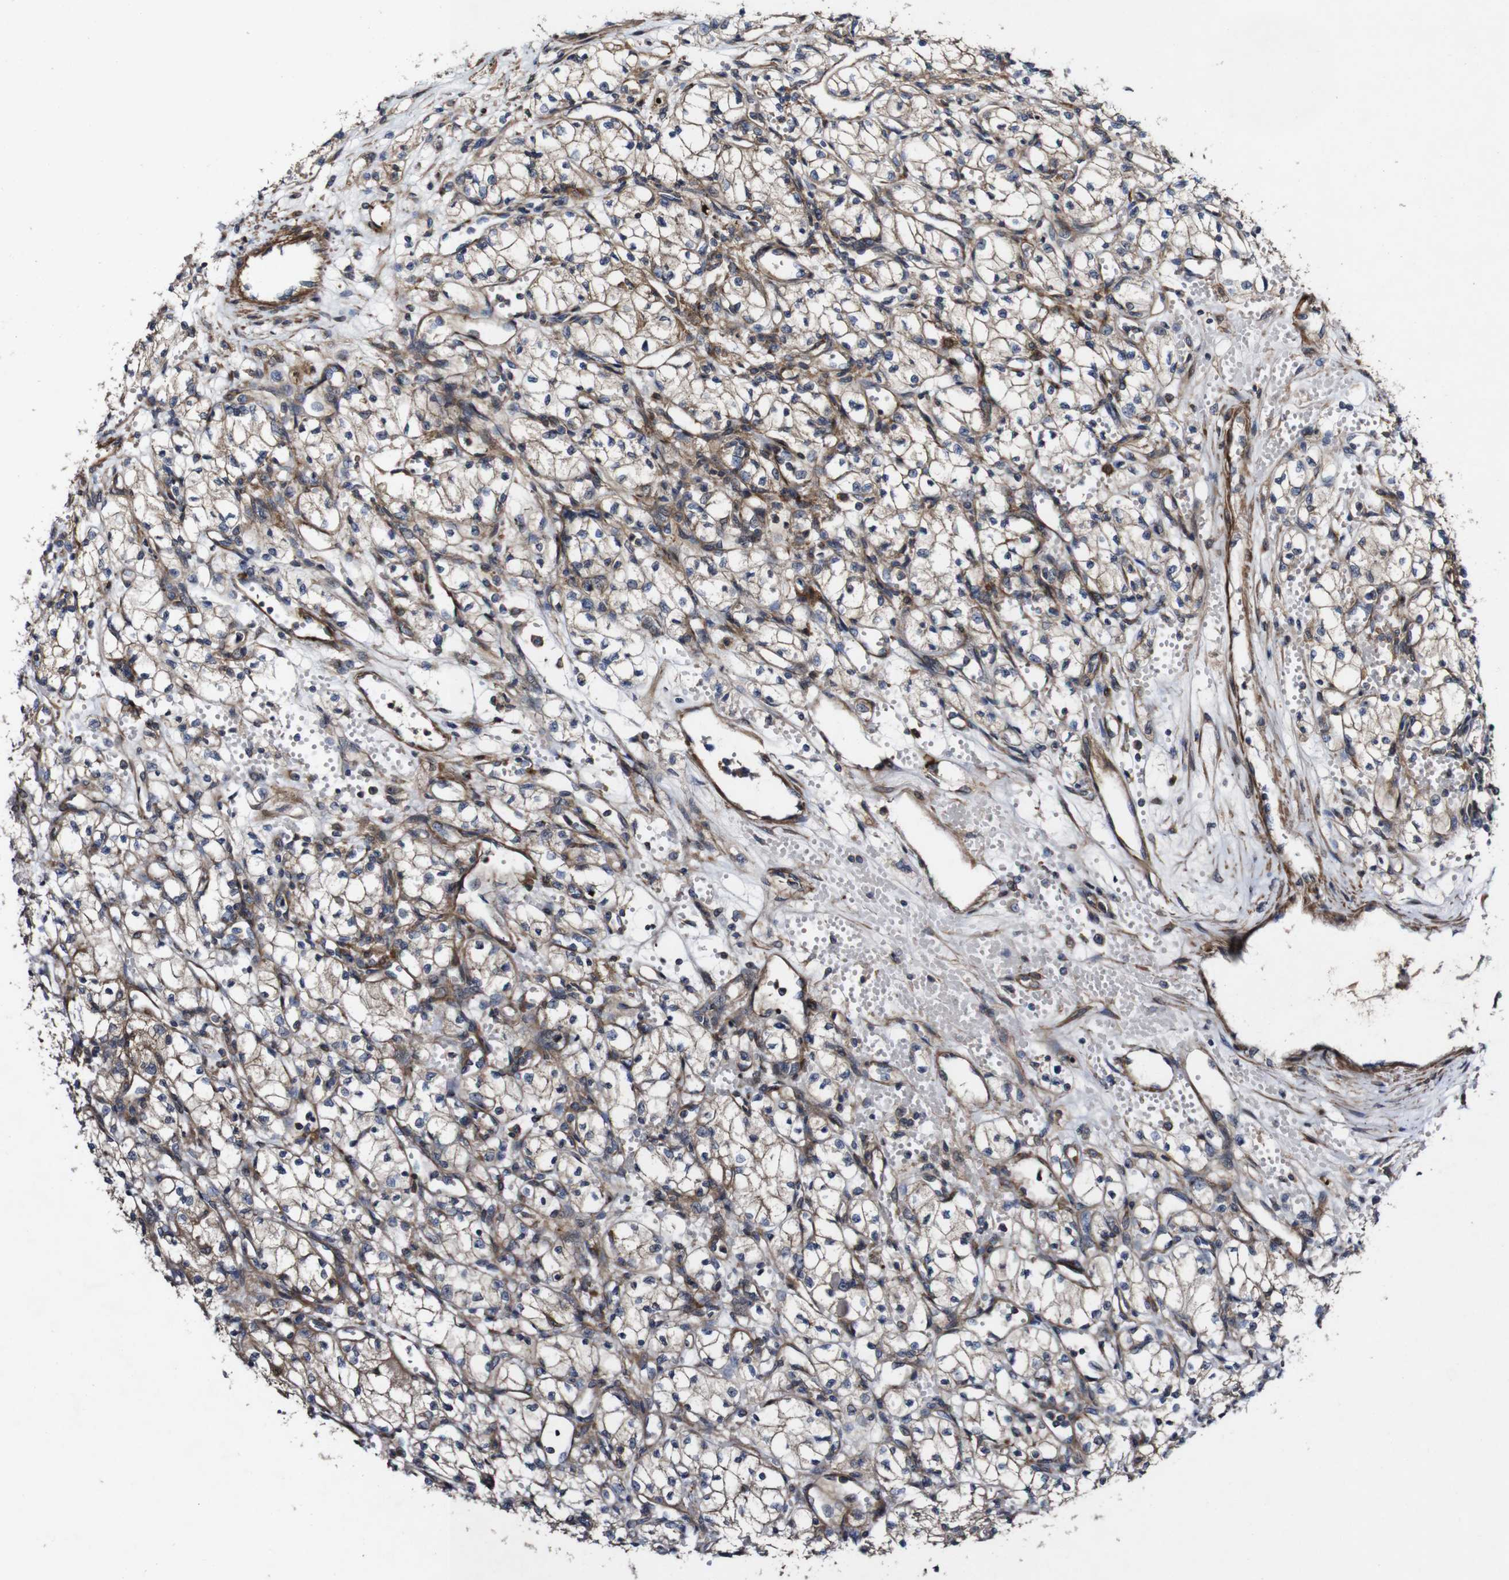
{"staining": {"intensity": "weak", "quantity": ">75%", "location": "cytoplasmic/membranous"}, "tissue": "renal cancer", "cell_type": "Tumor cells", "image_type": "cancer", "snomed": [{"axis": "morphology", "description": "Normal tissue, NOS"}, {"axis": "morphology", "description": "Adenocarcinoma, NOS"}, {"axis": "topography", "description": "Kidney"}], "caption": "Immunohistochemistry photomicrograph of neoplastic tissue: human adenocarcinoma (renal) stained using IHC shows low levels of weak protein expression localized specifically in the cytoplasmic/membranous of tumor cells, appearing as a cytoplasmic/membranous brown color.", "gene": "GSDME", "patient": {"sex": "male", "age": 59}}